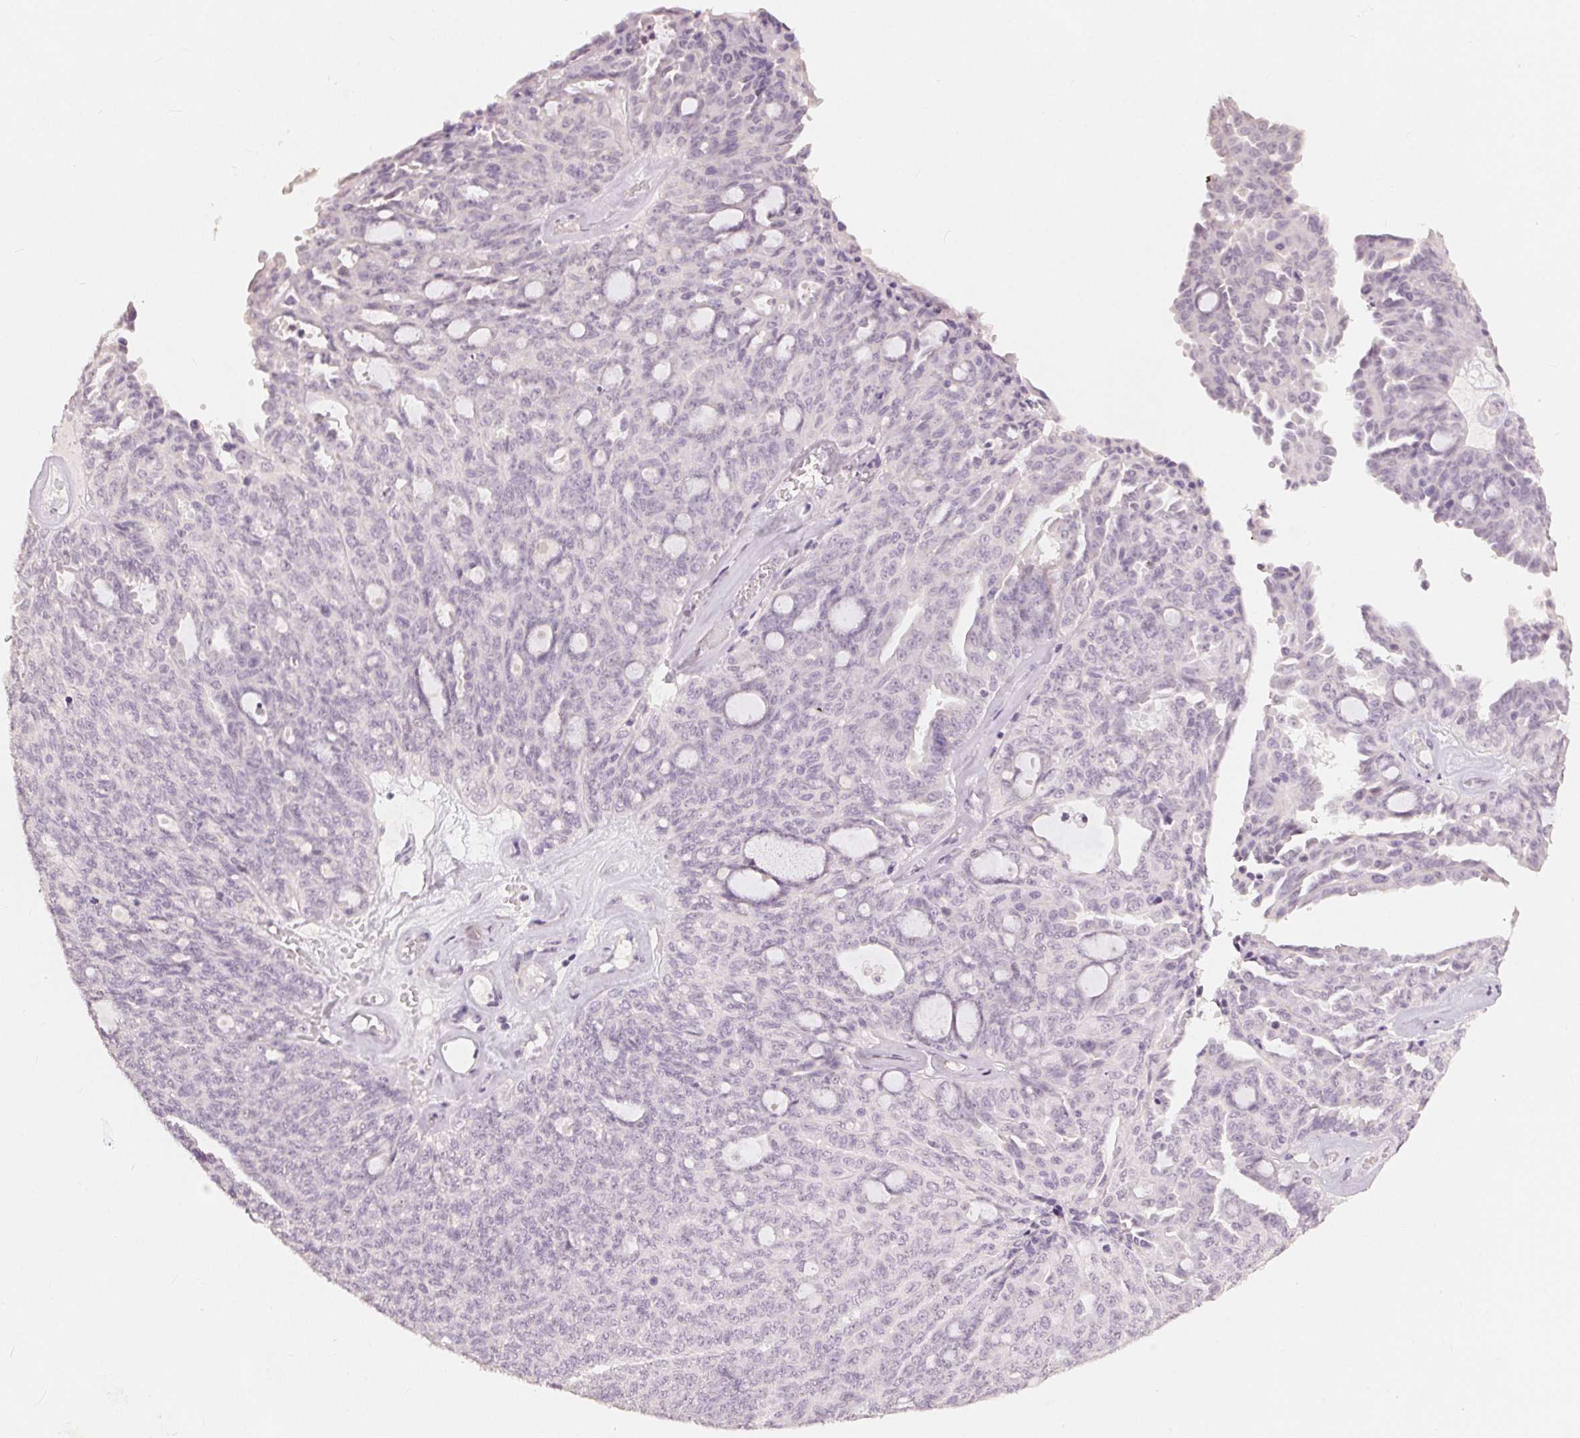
{"staining": {"intensity": "negative", "quantity": "none", "location": "none"}, "tissue": "ovarian cancer", "cell_type": "Tumor cells", "image_type": "cancer", "snomed": [{"axis": "morphology", "description": "Cystadenocarcinoma, serous, NOS"}, {"axis": "topography", "description": "Ovary"}], "caption": "The photomicrograph reveals no staining of tumor cells in ovarian cancer. Brightfield microscopy of immunohistochemistry stained with DAB (brown) and hematoxylin (blue), captured at high magnification.", "gene": "SLC27A5", "patient": {"sex": "female", "age": 71}}